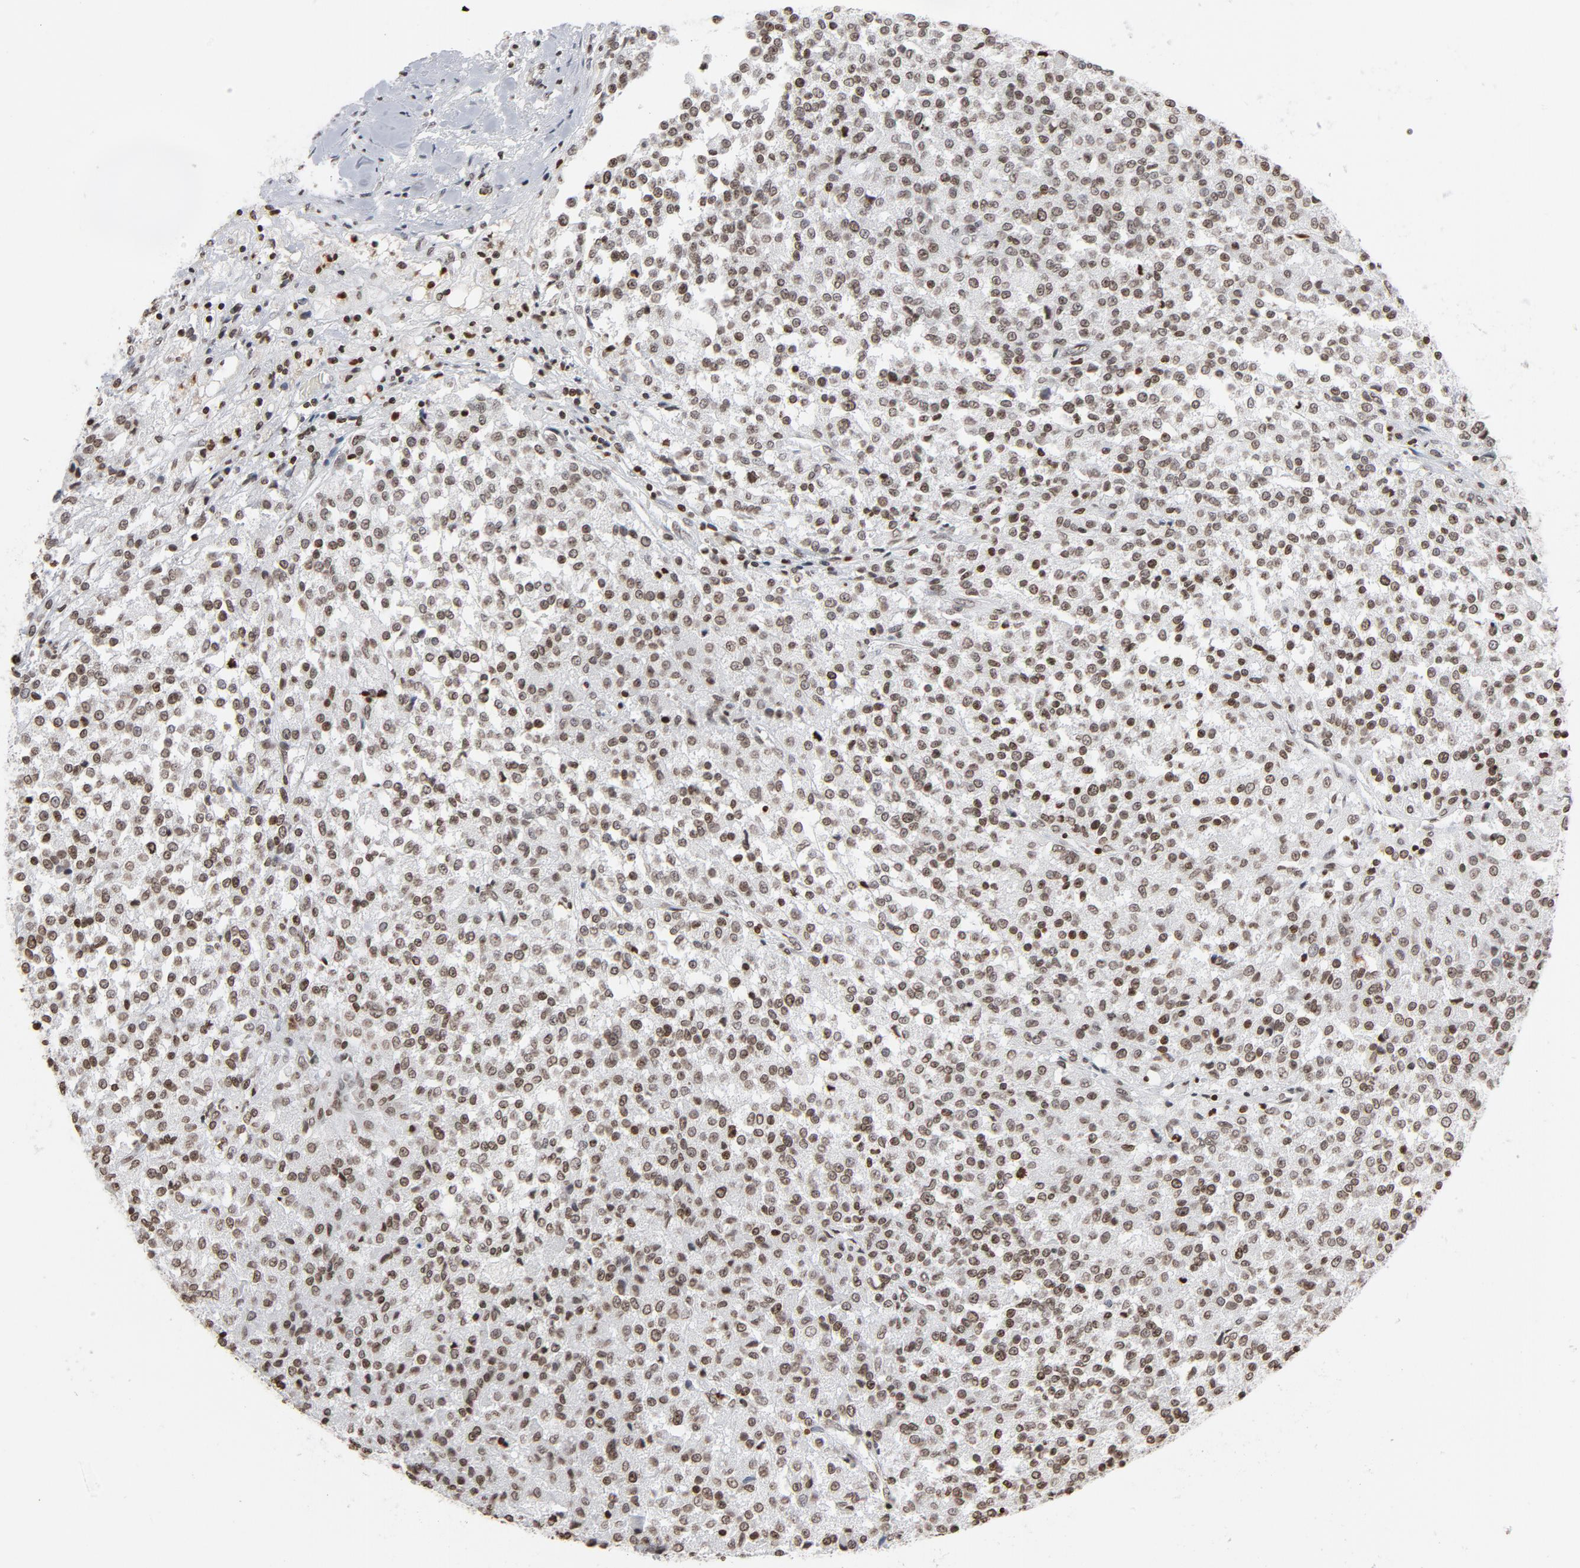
{"staining": {"intensity": "weak", "quantity": ">75%", "location": "nuclear"}, "tissue": "testis cancer", "cell_type": "Tumor cells", "image_type": "cancer", "snomed": [{"axis": "morphology", "description": "Seminoma, NOS"}, {"axis": "topography", "description": "Testis"}], "caption": "DAB immunohistochemical staining of testis cancer exhibits weak nuclear protein staining in approximately >75% of tumor cells.", "gene": "H2AC12", "patient": {"sex": "male", "age": 59}}